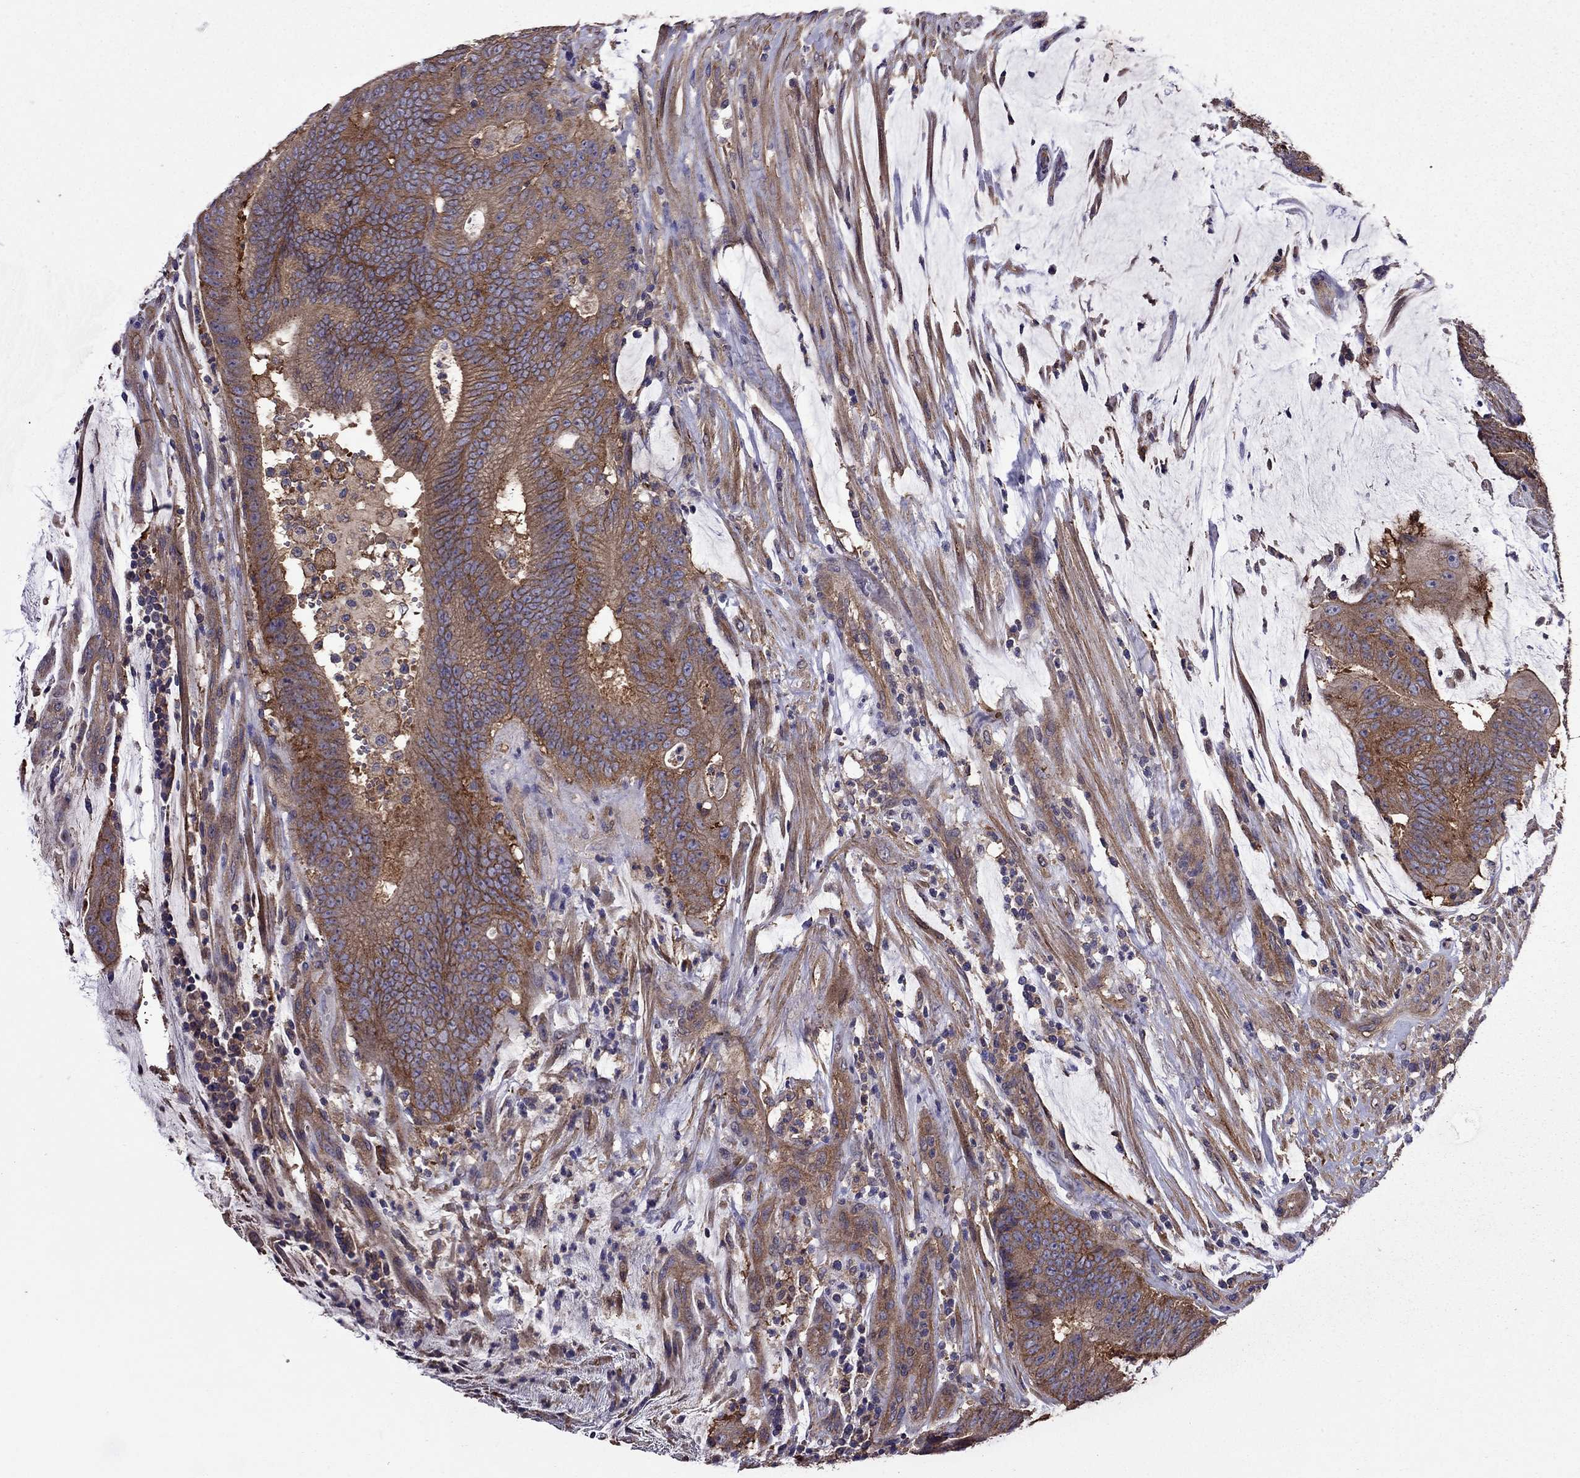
{"staining": {"intensity": "strong", "quantity": ">75%", "location": "cytoplasmic/membranous"}, "tissue": "colorectal cancer", "cell_type": "Tumor cells", "image_type": "cancer", "snomed": [{"axis": "morphology", "description": "Adenocarcinoma, NOS"}, {"axis": "topography", "description": "Colon"}], "caption": "High-power microscopy captured an immunohistochemistry photomicrograph of colorectal adenocarcinoma, revealing strong cytoplasmic/membranous expression in about >75% of tumor cells.", "gene": "ITGB1", "patient": {"sex": "female", "age": 43}}